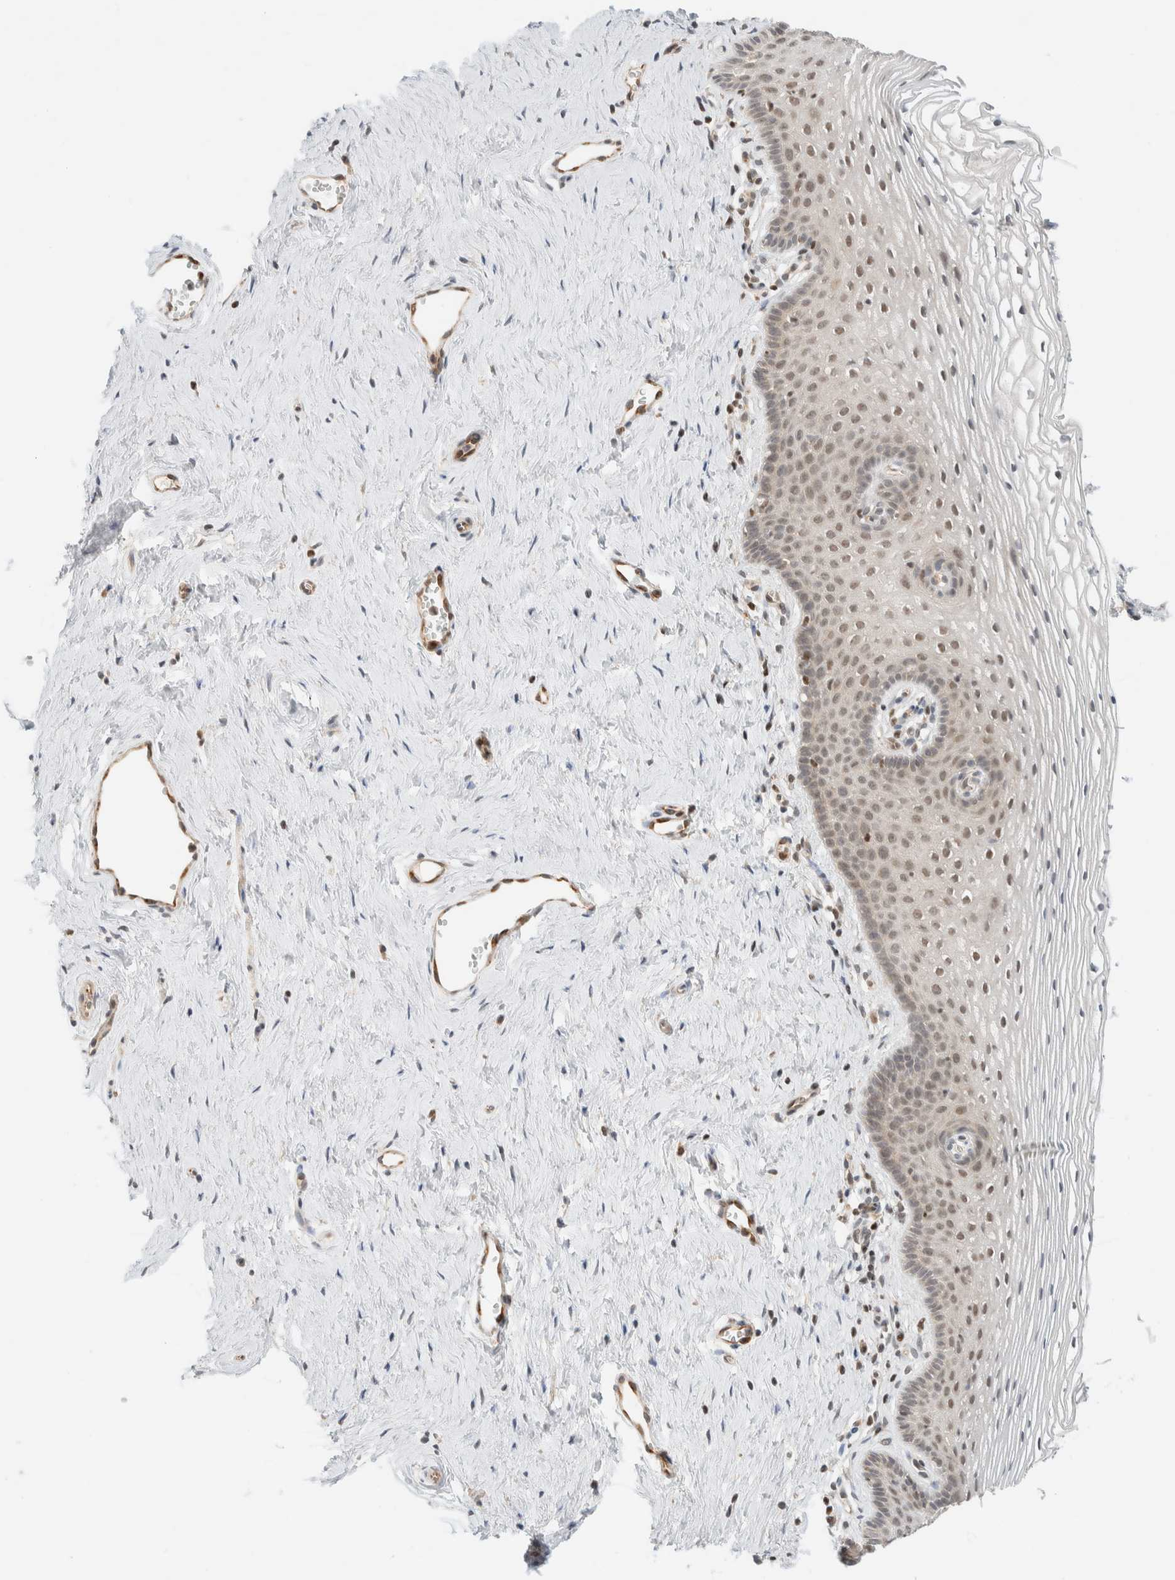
{"staining": {"intensity": "weak", "quantity": ">75%", "location": "nuclear"}, "tissue": "vagina", "cell_type": "Squamous epithelial cells", "image_type": "normal", "snomed": [{"axis": "morphology", "description": "Normal tissue, NOS"}, {"axis": "topography", "description": "Vagina"}], "caption": "Protein analysis of unremarkable vagina exhibits weak nuclear staining in about >75% of squamous epithelial cells.", "gene": "C8orf76", "patient": {"sex": "female", "age": 32}}